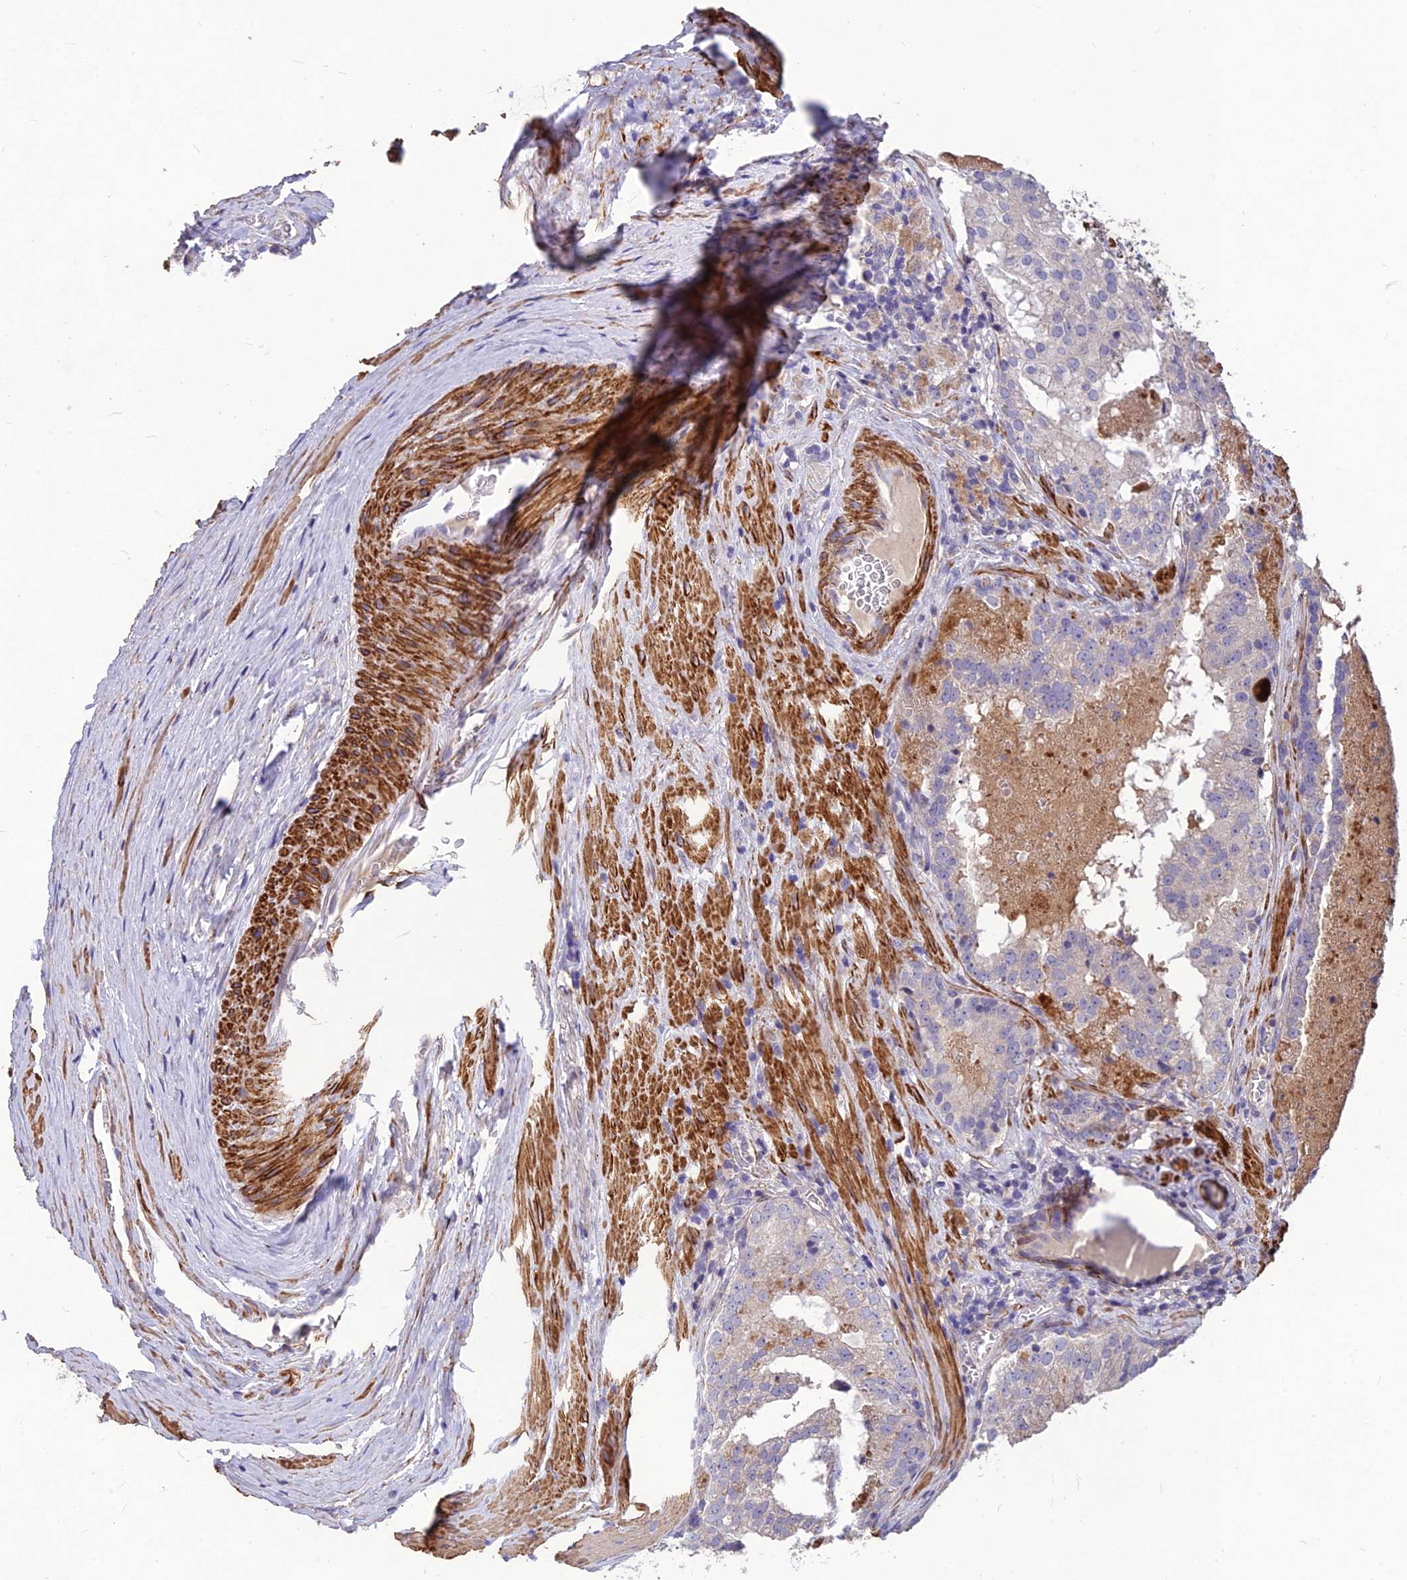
{"staining": {"intensity": "negative", "quantity": "none", "location": "none"}, "tissue": "prostate cancer", "cell_type": "Tumor cells", "image_type": "cancer", "snomed": [{"axis": "morphology", "description": "Adenocarcinoma, High grade"}, {"axis": "topography", "description": "Prostate"}], "caption": "The IHC histopathology image has no significant positivity in tumor cells of adenocarcinoma (high-grade) (prostate) tissue. (DAB immunohistochemistry (IHC) visualized using brightfield microscopy, high magnification).", "gene": "CLUH", "patient": {"sex": "male", "age": 68}}